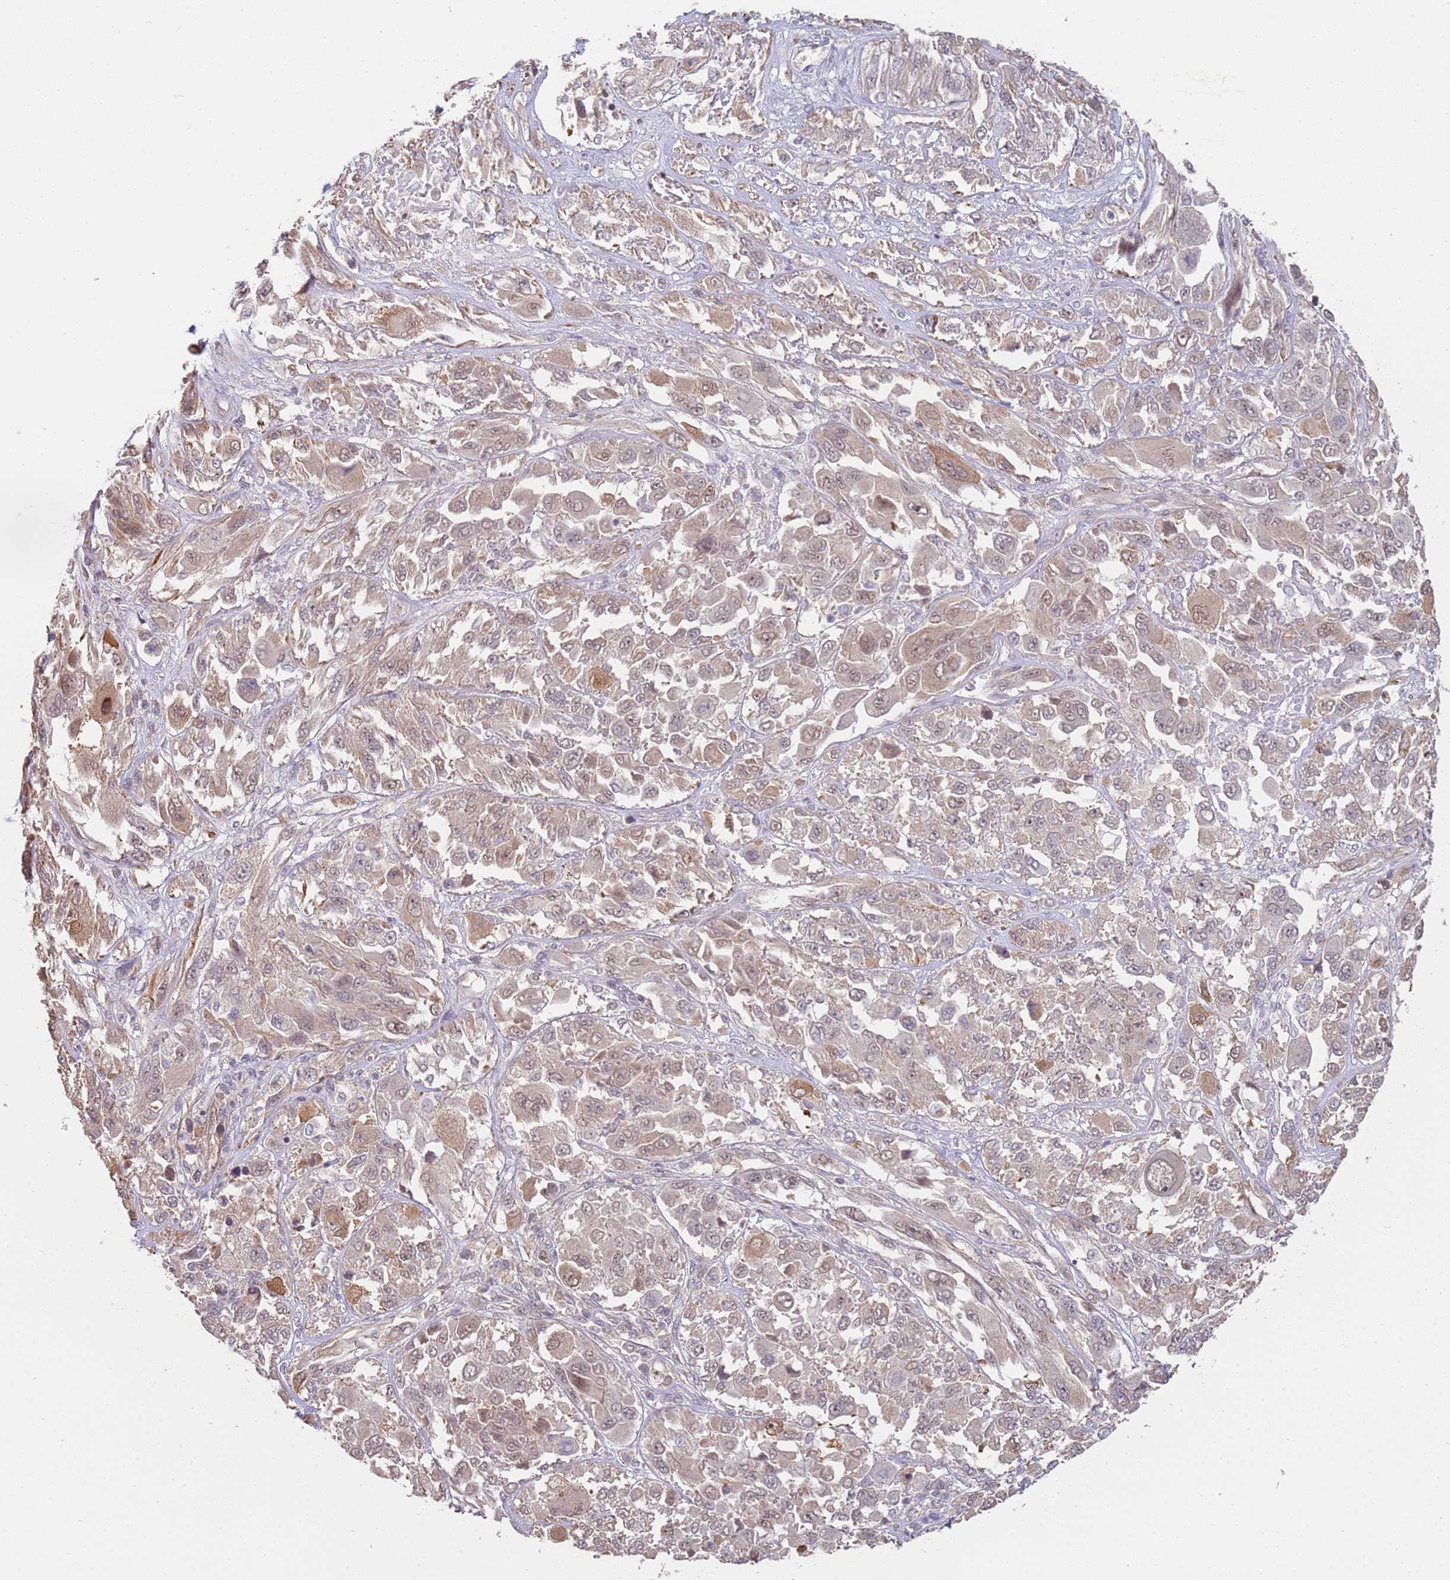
{"staining": {"intensity": "weak", "quantity": "25%-75%", "location": "cytoplasmic/membranous,nuclear"}, "tissue": "melanoma", "cell_type": "Tumor cells", "image_type": "cancer", "snomed": [{"axis": "morphology", "description": "Malignant melanoma, NOS"}, {"axis": "topography", "description": "Skin"}], "caption": "This is a micrograph of immunohistochemistry staining of malignant melanoma, which shows weak staining in the cytoplasmic/membranous and nuclear of tumor cells.", "gene": "MPEG1", "patient": {"sex": "female", "age": 91}}